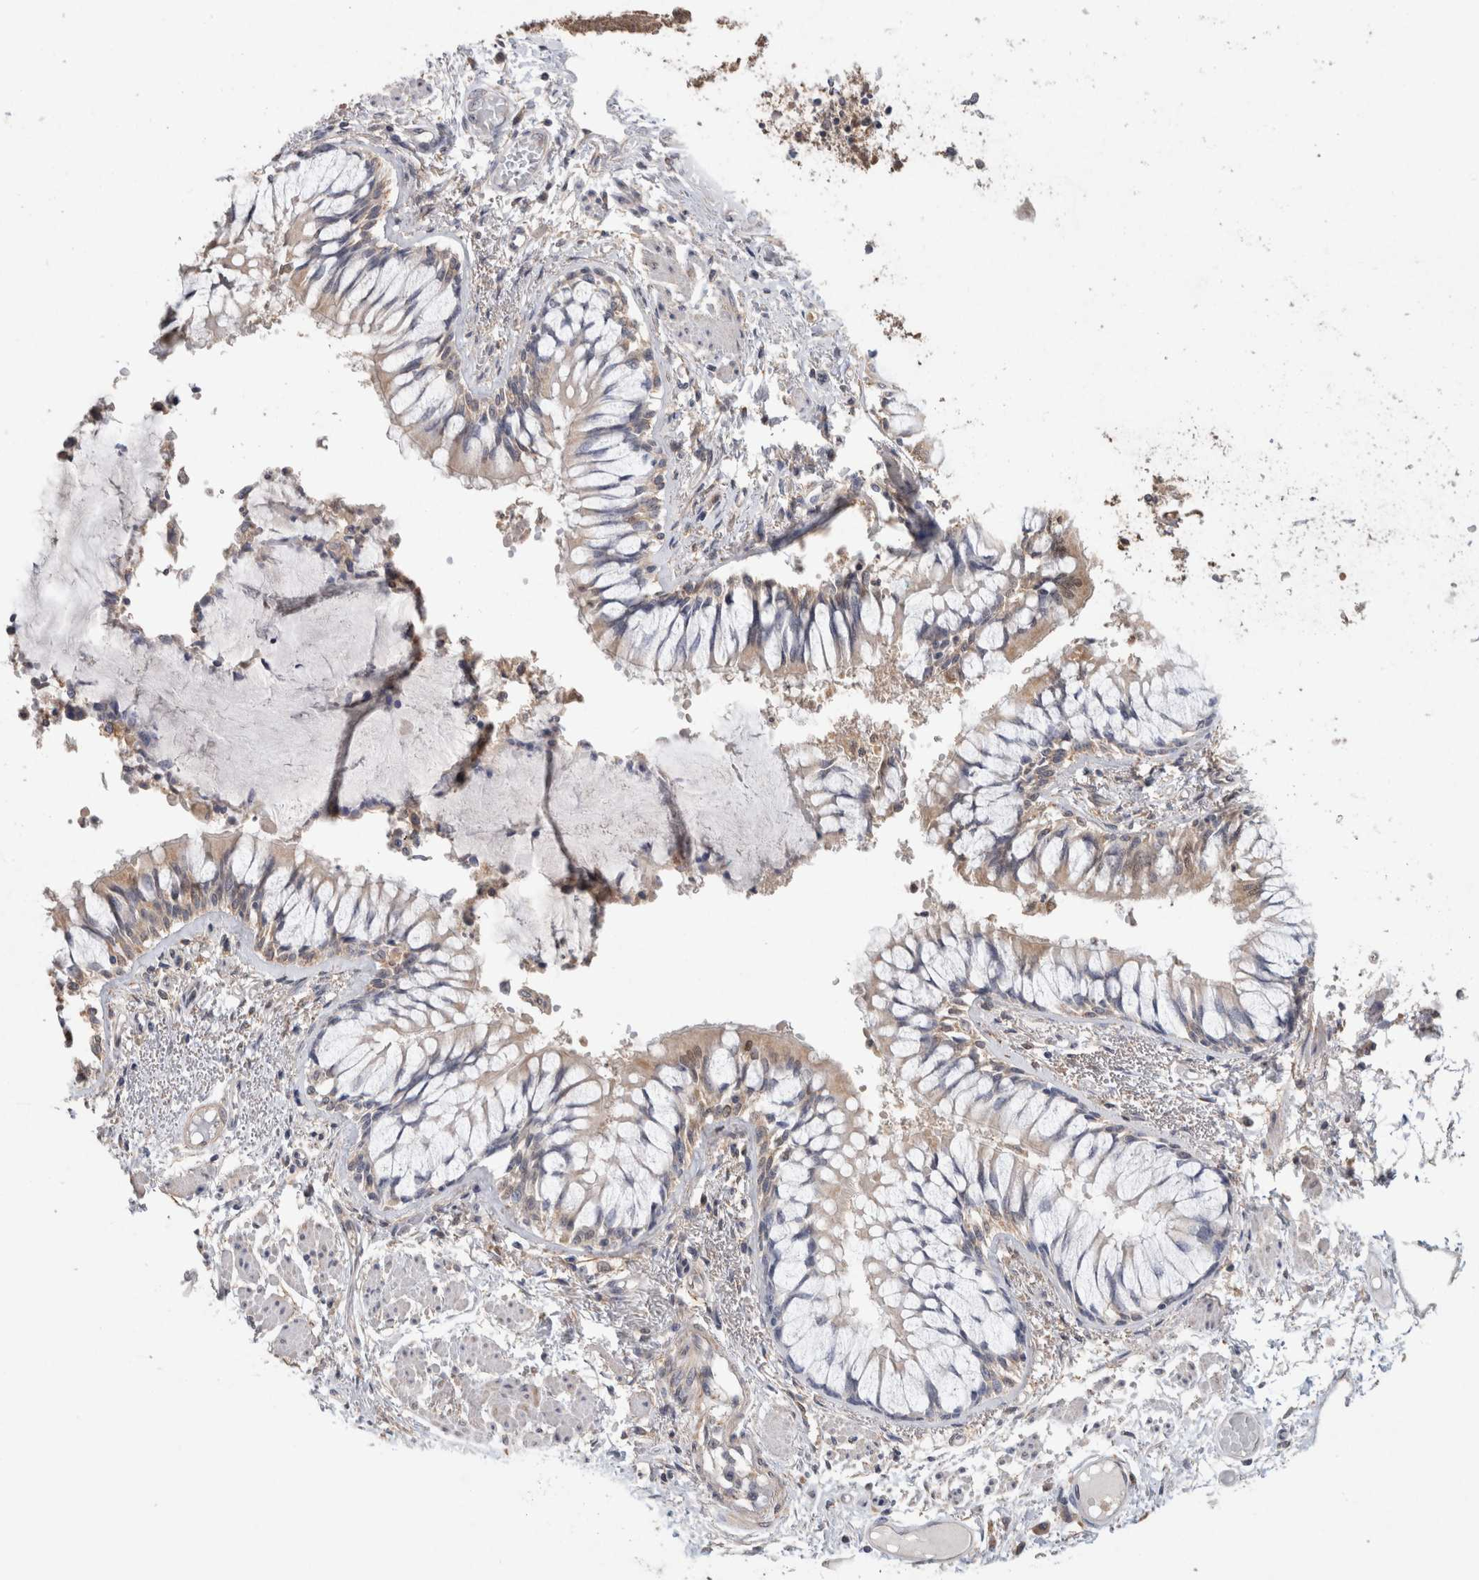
{"staining": {"intensity": "moderate", "quantity": "25%-75%", "location": "cytoplasmic/membranous"}, "tissue": "bronchus", "cell_type": "Respiratory epithelial cells", "image_type": "normal", "snomed": [{"axis": "morphology", "description": "Normal tissue, NOS"}, {"axis": "topography", "description": "Cartilage tissue"}, {"axis": "topography", "description": "Bronchus"}, {"axis": "topography", "description": "Lung"}], "caption": "Immunohistochemical staining of unremarkable bronchus shows medium levels of moderate cytoplasmic/membranous expression in about 25%-75% of respiratory epithelial cells.", "gene": "RAB14", "patient": {"sex": "male", "age": 64}}